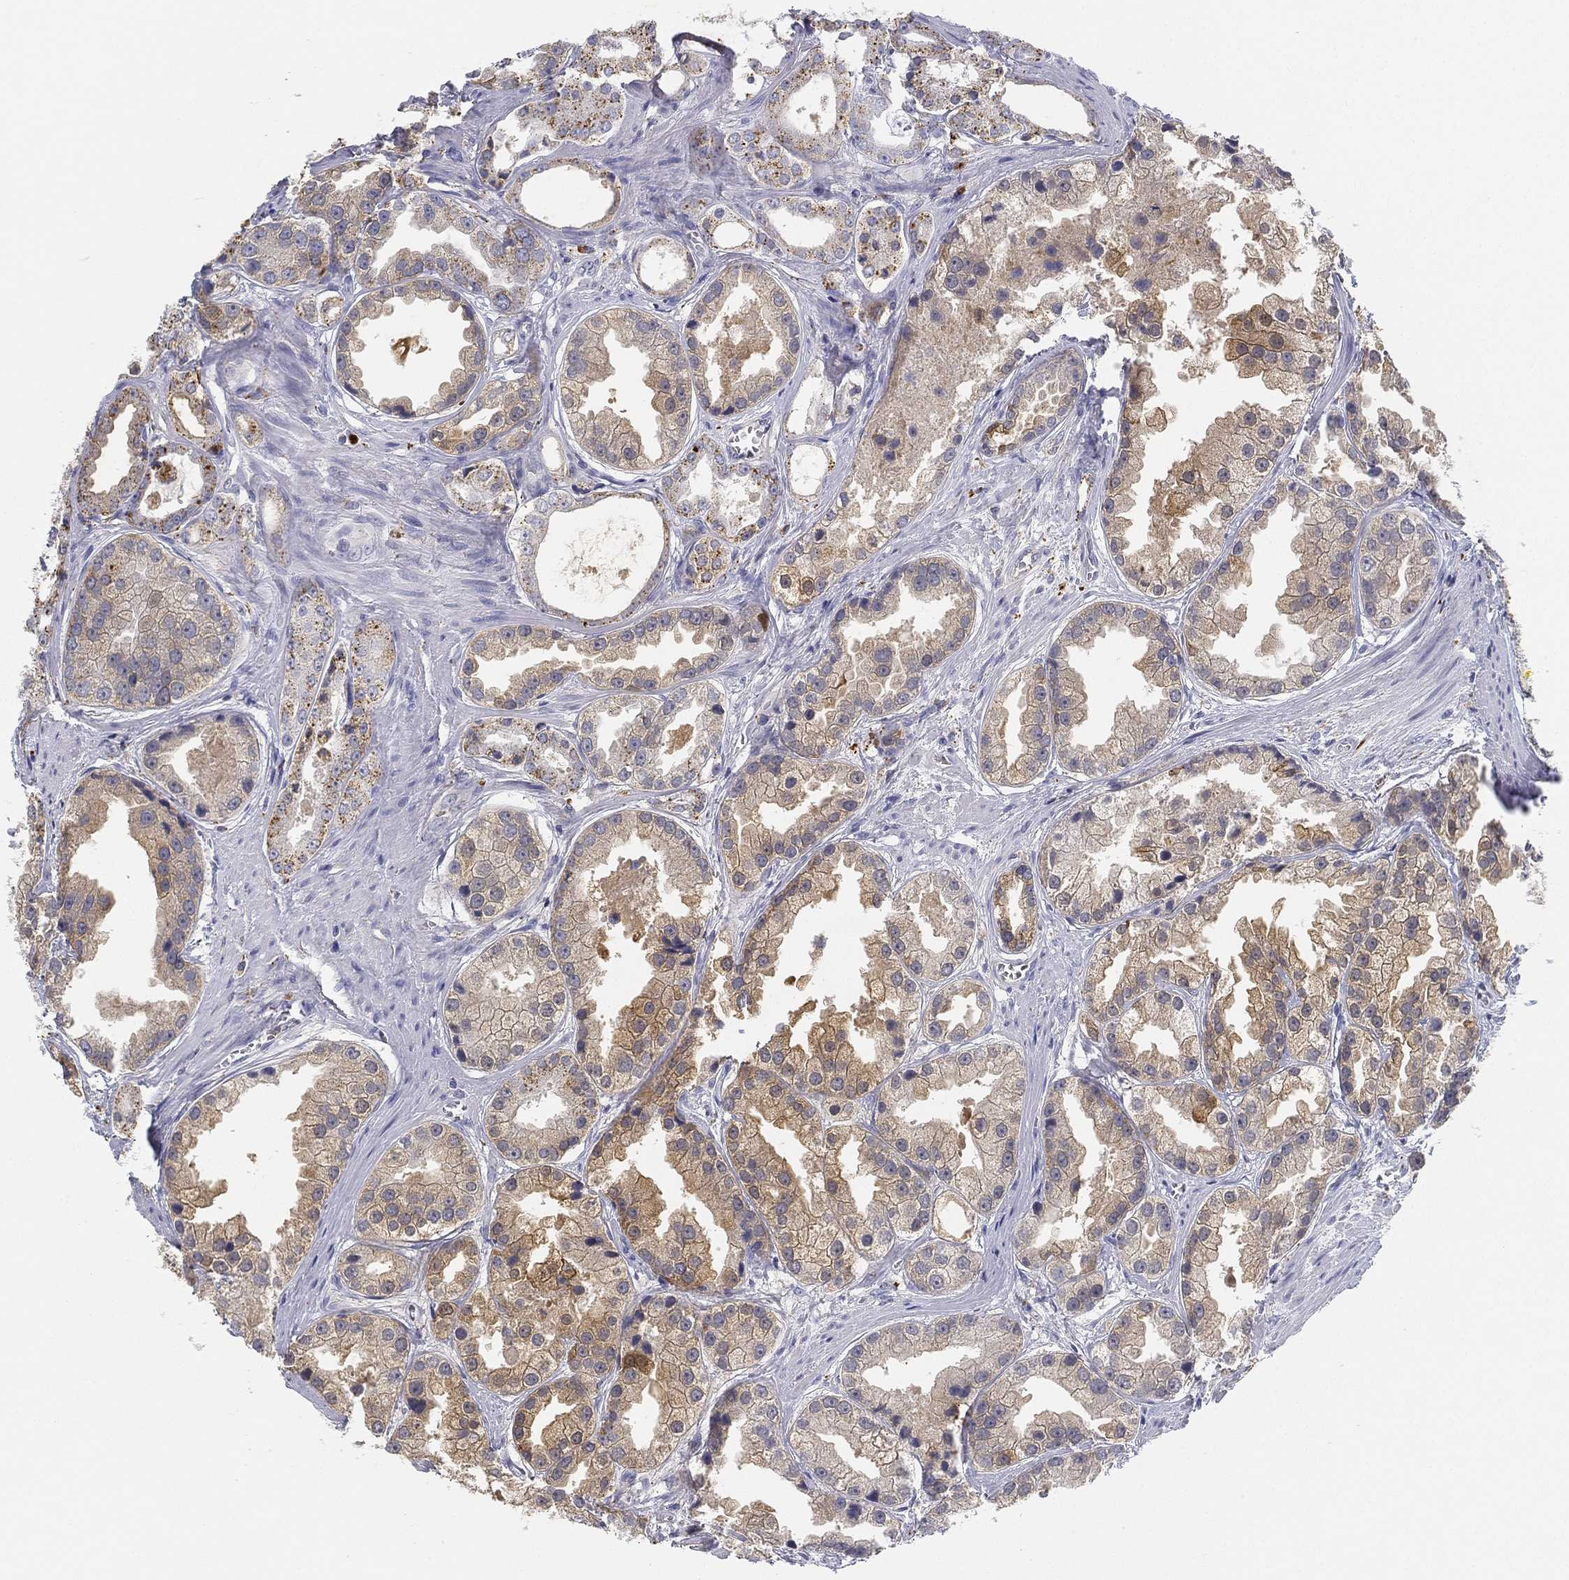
{"staining": {"intensity": "moderate", "quantity": "<25%", "location": "cytoplasmic/membranous"}, "tissue": "prostate cancer", "cell_type": "Tumor cells", "image_type": "cancer", "snomed": [{"axis": "morphology", "description": "Adenocarcinoma, NOS"}, {"axis": "topography", "description": "Prostate"}], "caption": "High-power microscopy captured an IHC image of prostate adenocarcinoma, revealing moderate cytoplasmic/membranous staining in about <25% of tumor cells.", "gene": "NPC2", "patient": {"sex": "male", "age": 61}}